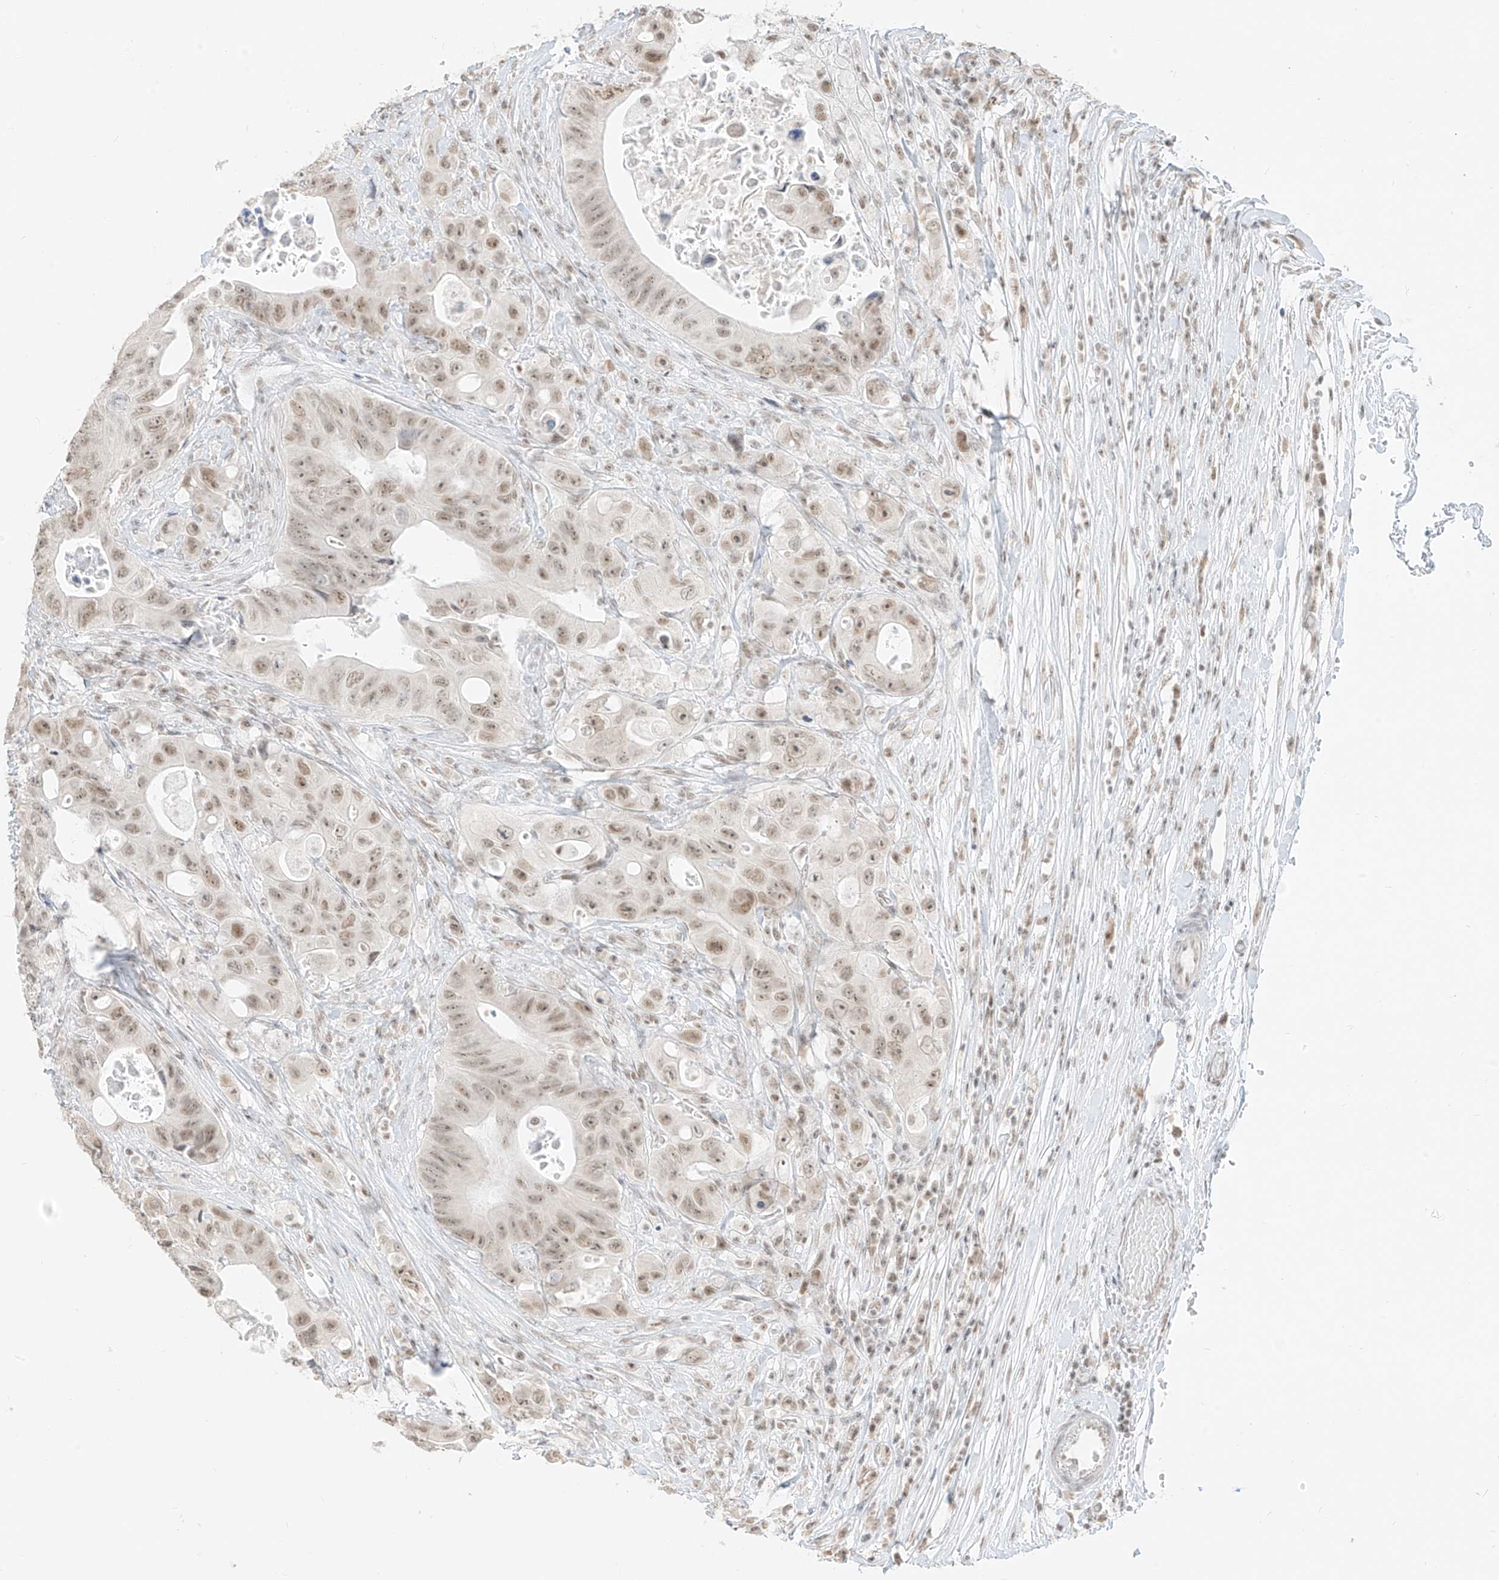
{"staining": {"intensity": "moderate", "quantity": ">75%", "location": "nuclear"}, "tissue": "colorectal cancer", "cell_type": "Tumor cells", "image_type": "cancer", "snomed": [{"axis": "morphology", "description": "Adenocarcinoma, NOS"}, {"axis": "topography", "description": "Colon"}], "caption": "Colorectal adenocarcinoma stained with DAB immunohistochemistry displays medium levels of moderate nuclear positivity in about >75% of tumor cells. The protein of interest is shown in brown color, while the nuclei are stained blue.", "gene": "SUPT5H", "patient": {"sex": "female", "age": 46}}